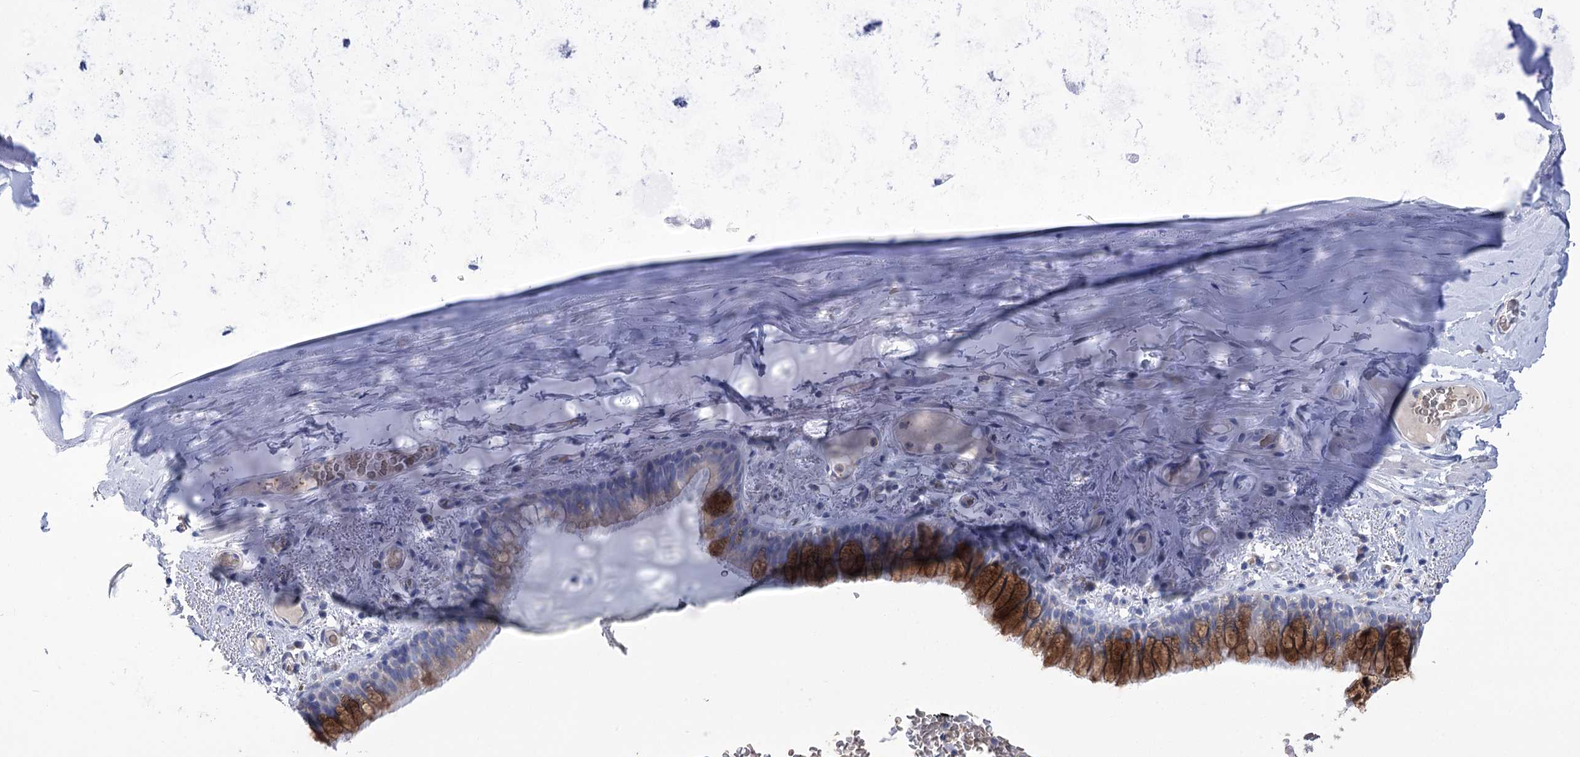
{"staining": {"intensity": "strong", "quantity": "25%-75%", "location": "cytoplasmic/membranous"}, "tissue": "bronchus", "cell_type": "Respiratory epithelial cells", "image_type": "normal", "snomed": [{"axis": "morphology", "description": "Normal tissue, NOS"}, {"axis": "topography", "description": "Cartilage tissue"}, {"axis": "topography", "description": "Bronchus"}], "caption": "Strong cytoplasmic/membranous expression for a protein is appreciated in about 25%-75% of respiratory epithelial cells of normal bronchus using IHC.", "gene": "PRSS53", "patient": {"sex": "female", "age": 36}}